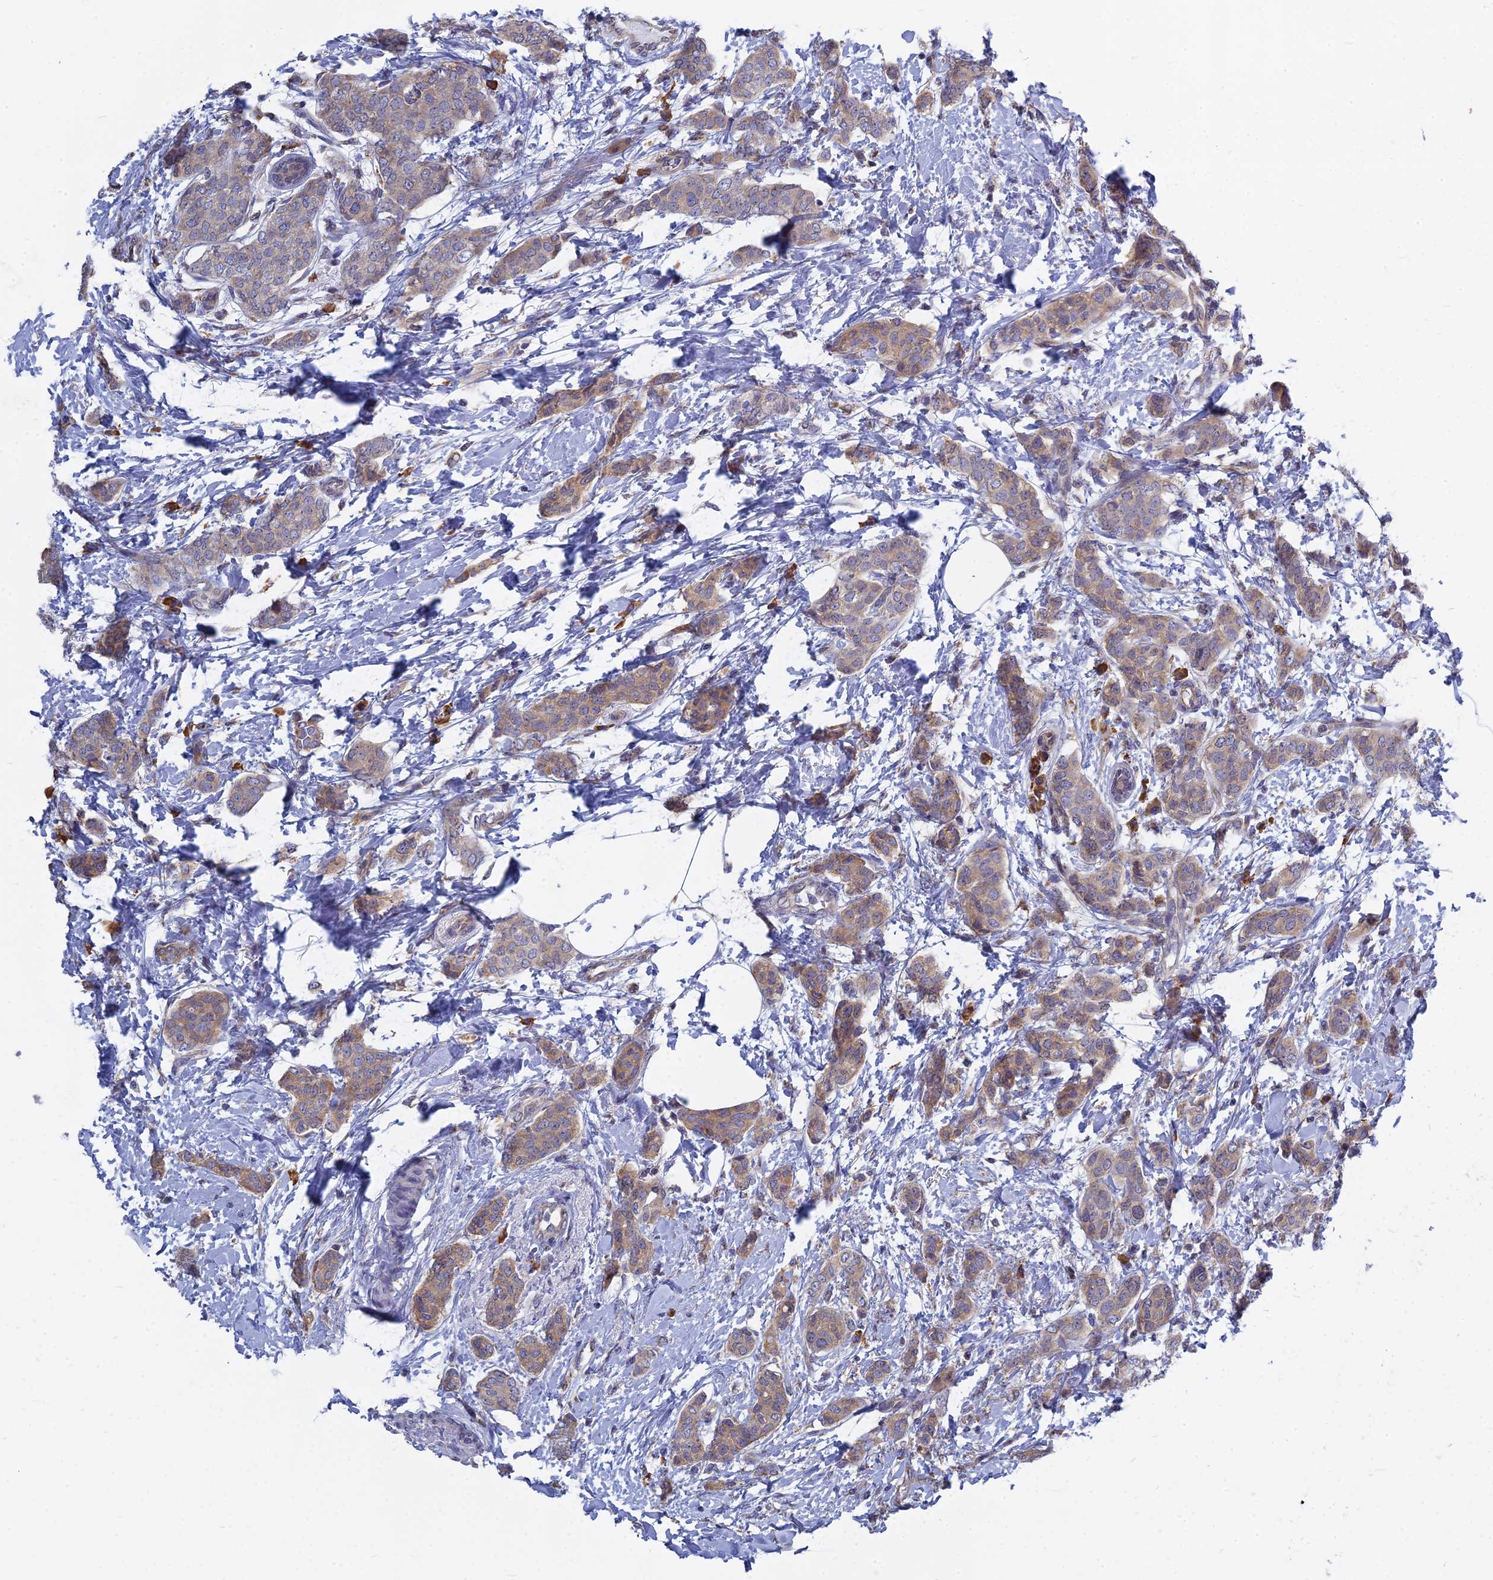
{"staining": {"intensity": "moderate", "quantity": ">75%", "location": "cytoplasmic/membranous"}, "tissue": "breast cancer", "cell_type": "Tumor cells", "image_type": "cancer", "snomed": [{"axis": "morphology", "description": "Duct carcinoma"}, {"axis": "topography", "description": "Breast"}], "caption": "High-power microscopy captured an immunohistochemistry (IHC) histopathology image of breast cancer (invasive ductal carcinoma), revealing moderate cytoplasmic/membranous expression in approximately >75% of tumor cells.", "gene": "KIAA1143", "patient": {"sex": "female", "age": 72}}